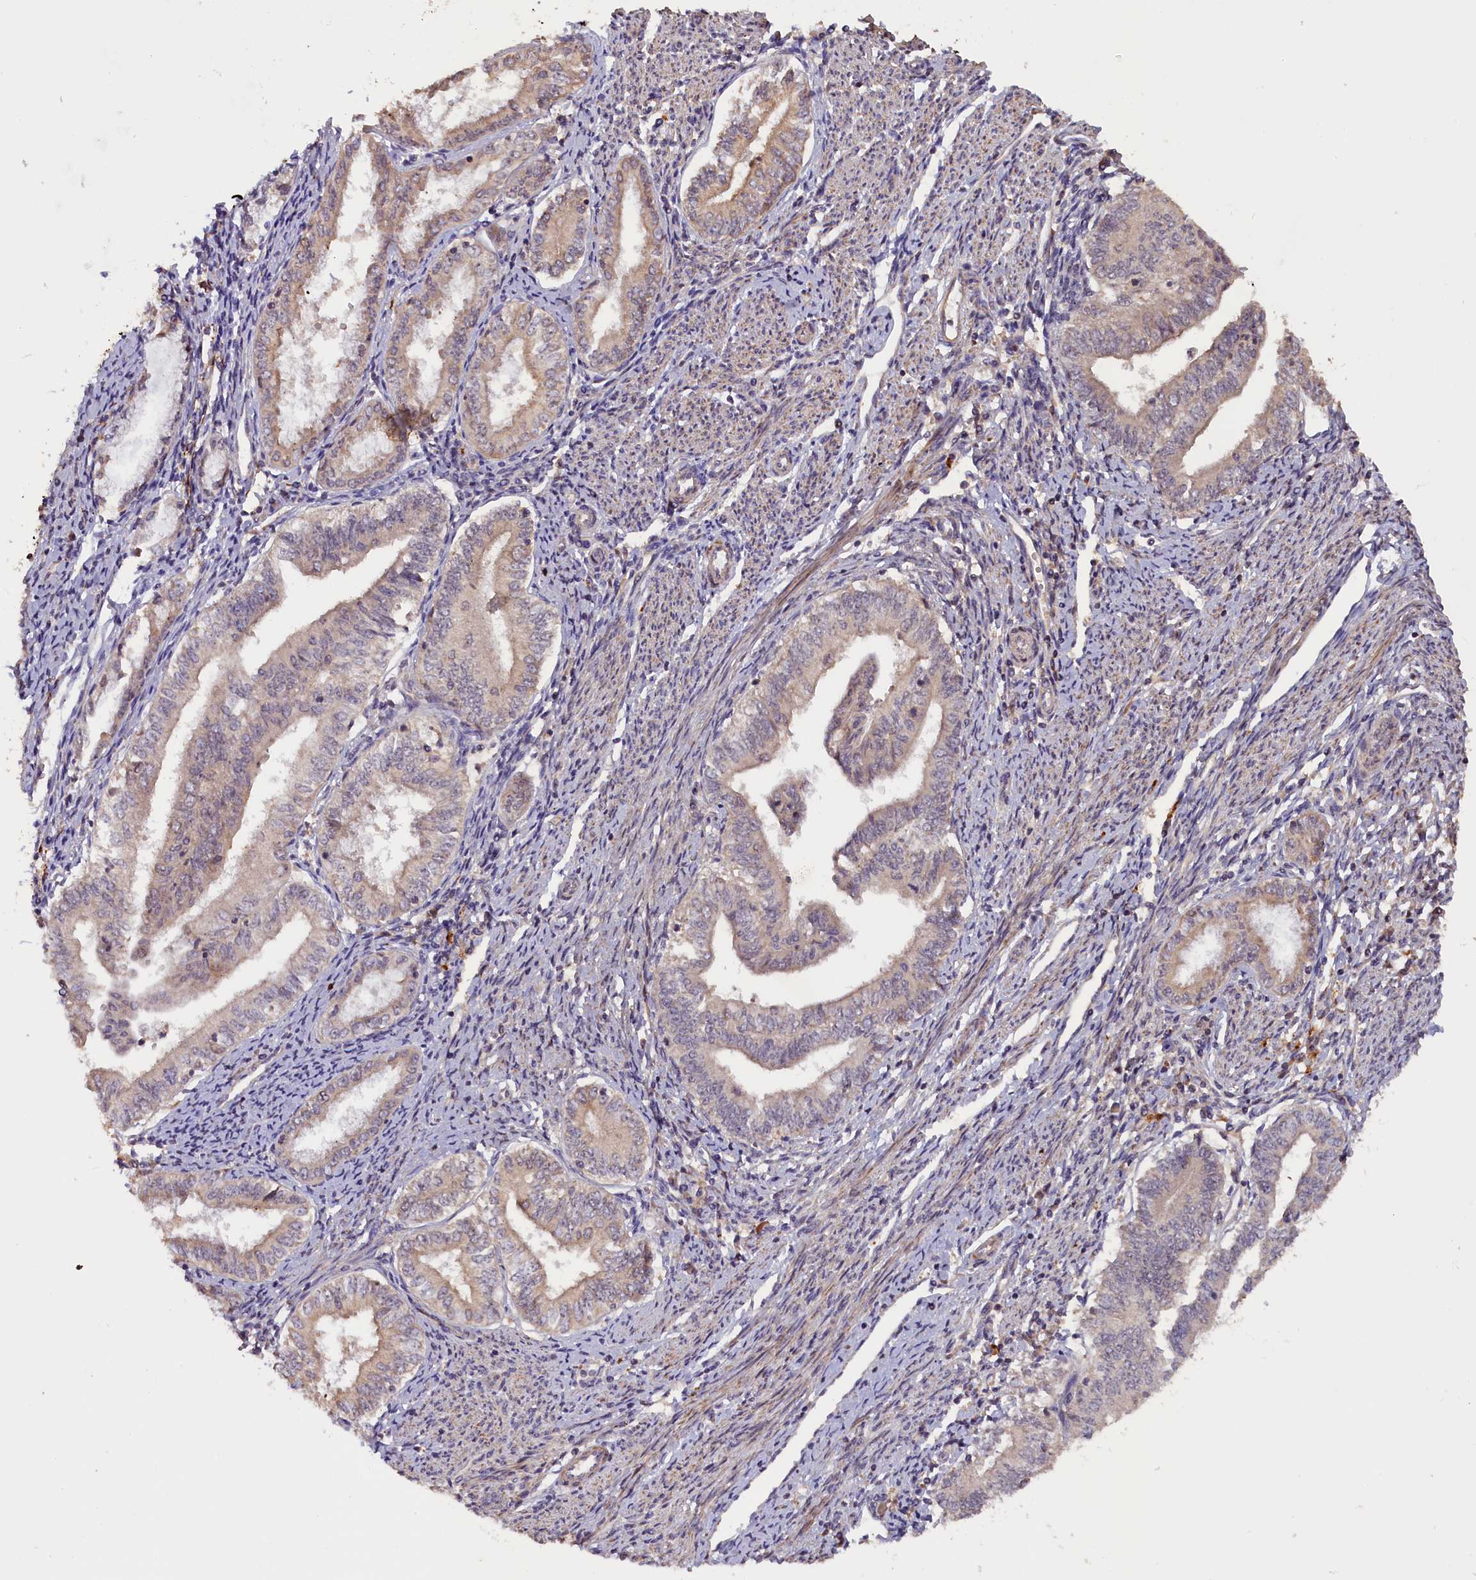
{"staining": {"intensity": "weak", "quantity": "25%-75%", "location": "cytoplasmic/membranous"}, "tissue": "endometrial cancer", "cell_type": "Tumor cells", "image_type": "cancer", "snomed": [{"axis": "morphology", "description": "Adenocarcinoma, NOS"}, {"axis": "topography", "description": "Endometrium"}], "caption": "IHC (DAB (3,3'-diaminobenzidine)) staining of endometrial cancer (adenocarcinoma) demonstrates weak cytoplasmic/membranous protein expression in approximately 25%-75% of tumor cells. The staining was performed using DAB, with brown indicating positive protein expression. Nuclei are stained blue with hematoxylin.", "gene": "DNAJB9", "patient": {"sex": "female", "age": 66}}